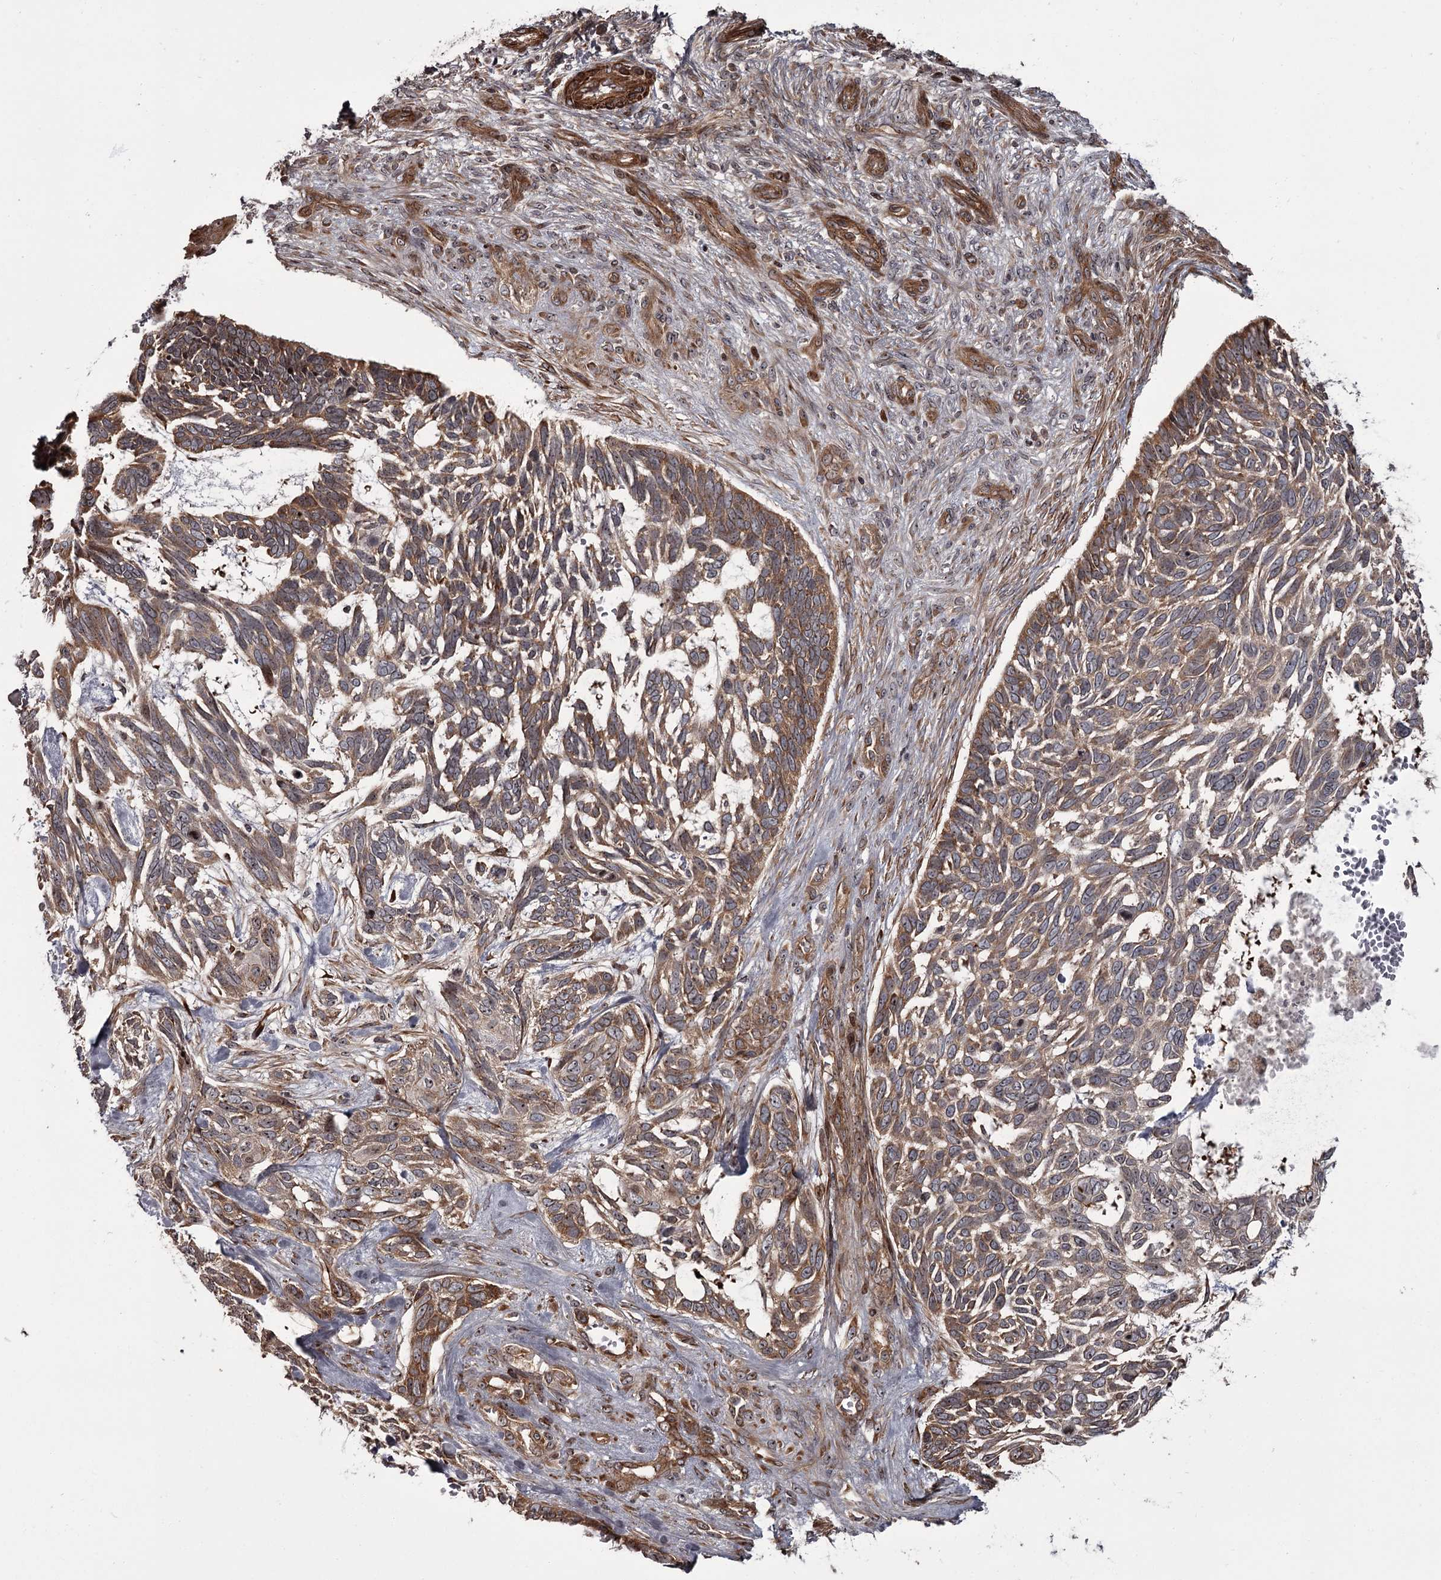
{"staining": {"intensity": "moderate", "quantity": ">75%", "location": "cytoplasmic/membranous"}, "tissue": "skin cancer", "cell_type": "Tumor cells", "image_type": "cancer", "snomed": [{"axis": "morphology", "description": "Basal cell carcinoma"}, {"axis": "topography", "description": "Skin"}], "caption": "This photomicrograph reveals immunohistochemistry staining of human basal cell carcinoma (skin), with medium moderate cytoplasmic/membranous staining in approximately >75% of tumor cells.", "gene": "THAP9", "patient": {"sex": "male", "age": 88}}